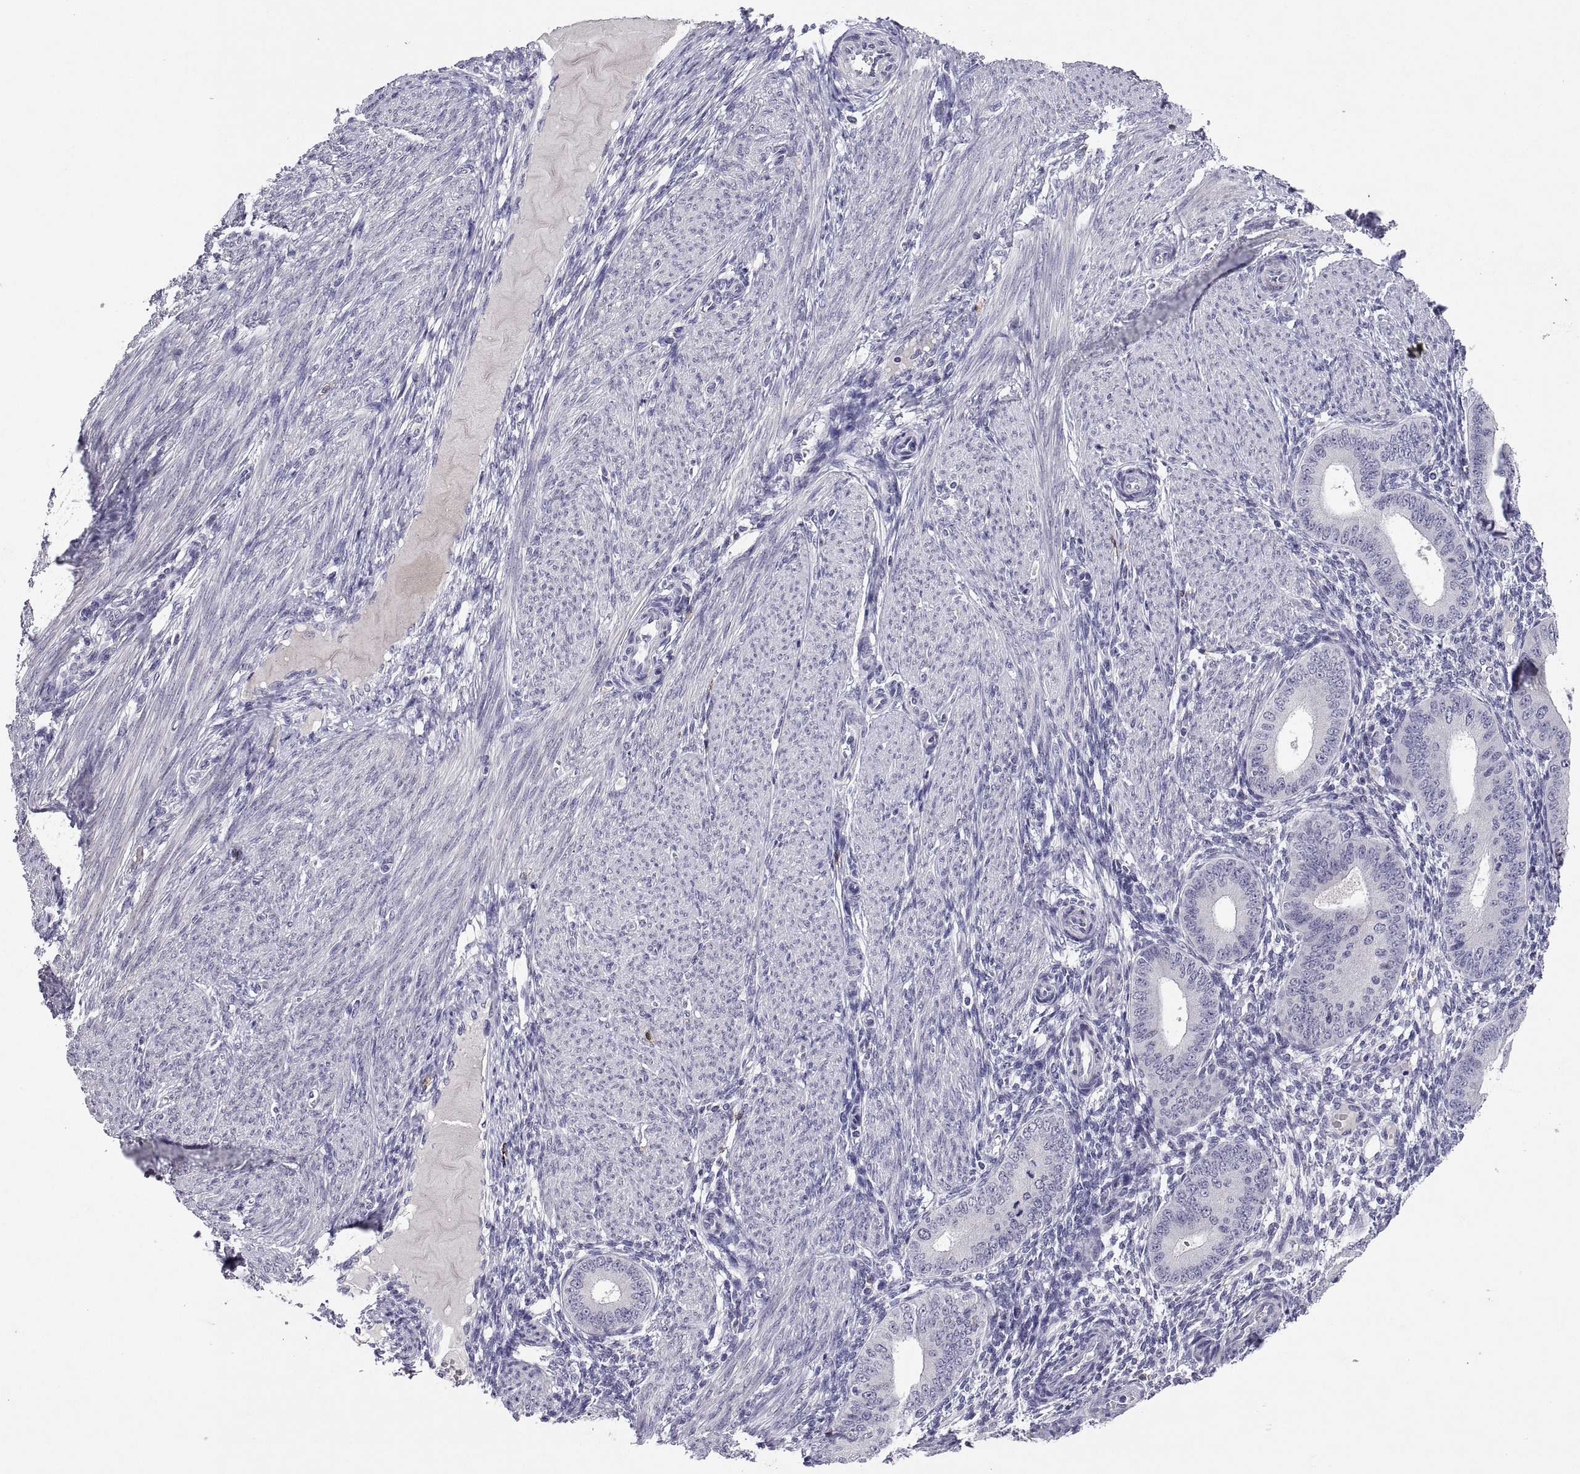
{"staining": {"intensity": "negative", "quantity": "none", "location": "none"}, "tissue": "endometrium", "cell_type": "Cells in endometrial stroma", "image_type": "normal", "snomed": [{"axis": "morphology", "description": "Normal tissue, NOS"}, {"axis": "topography", "description": "Endometrium"}], "caption": "Benign endometrium was stained to show a protein in brown. There is no significant staining in cells in endometrial stroma.", "gene": "MS4A1", "patient": {"sex": "female", "age": 39}}